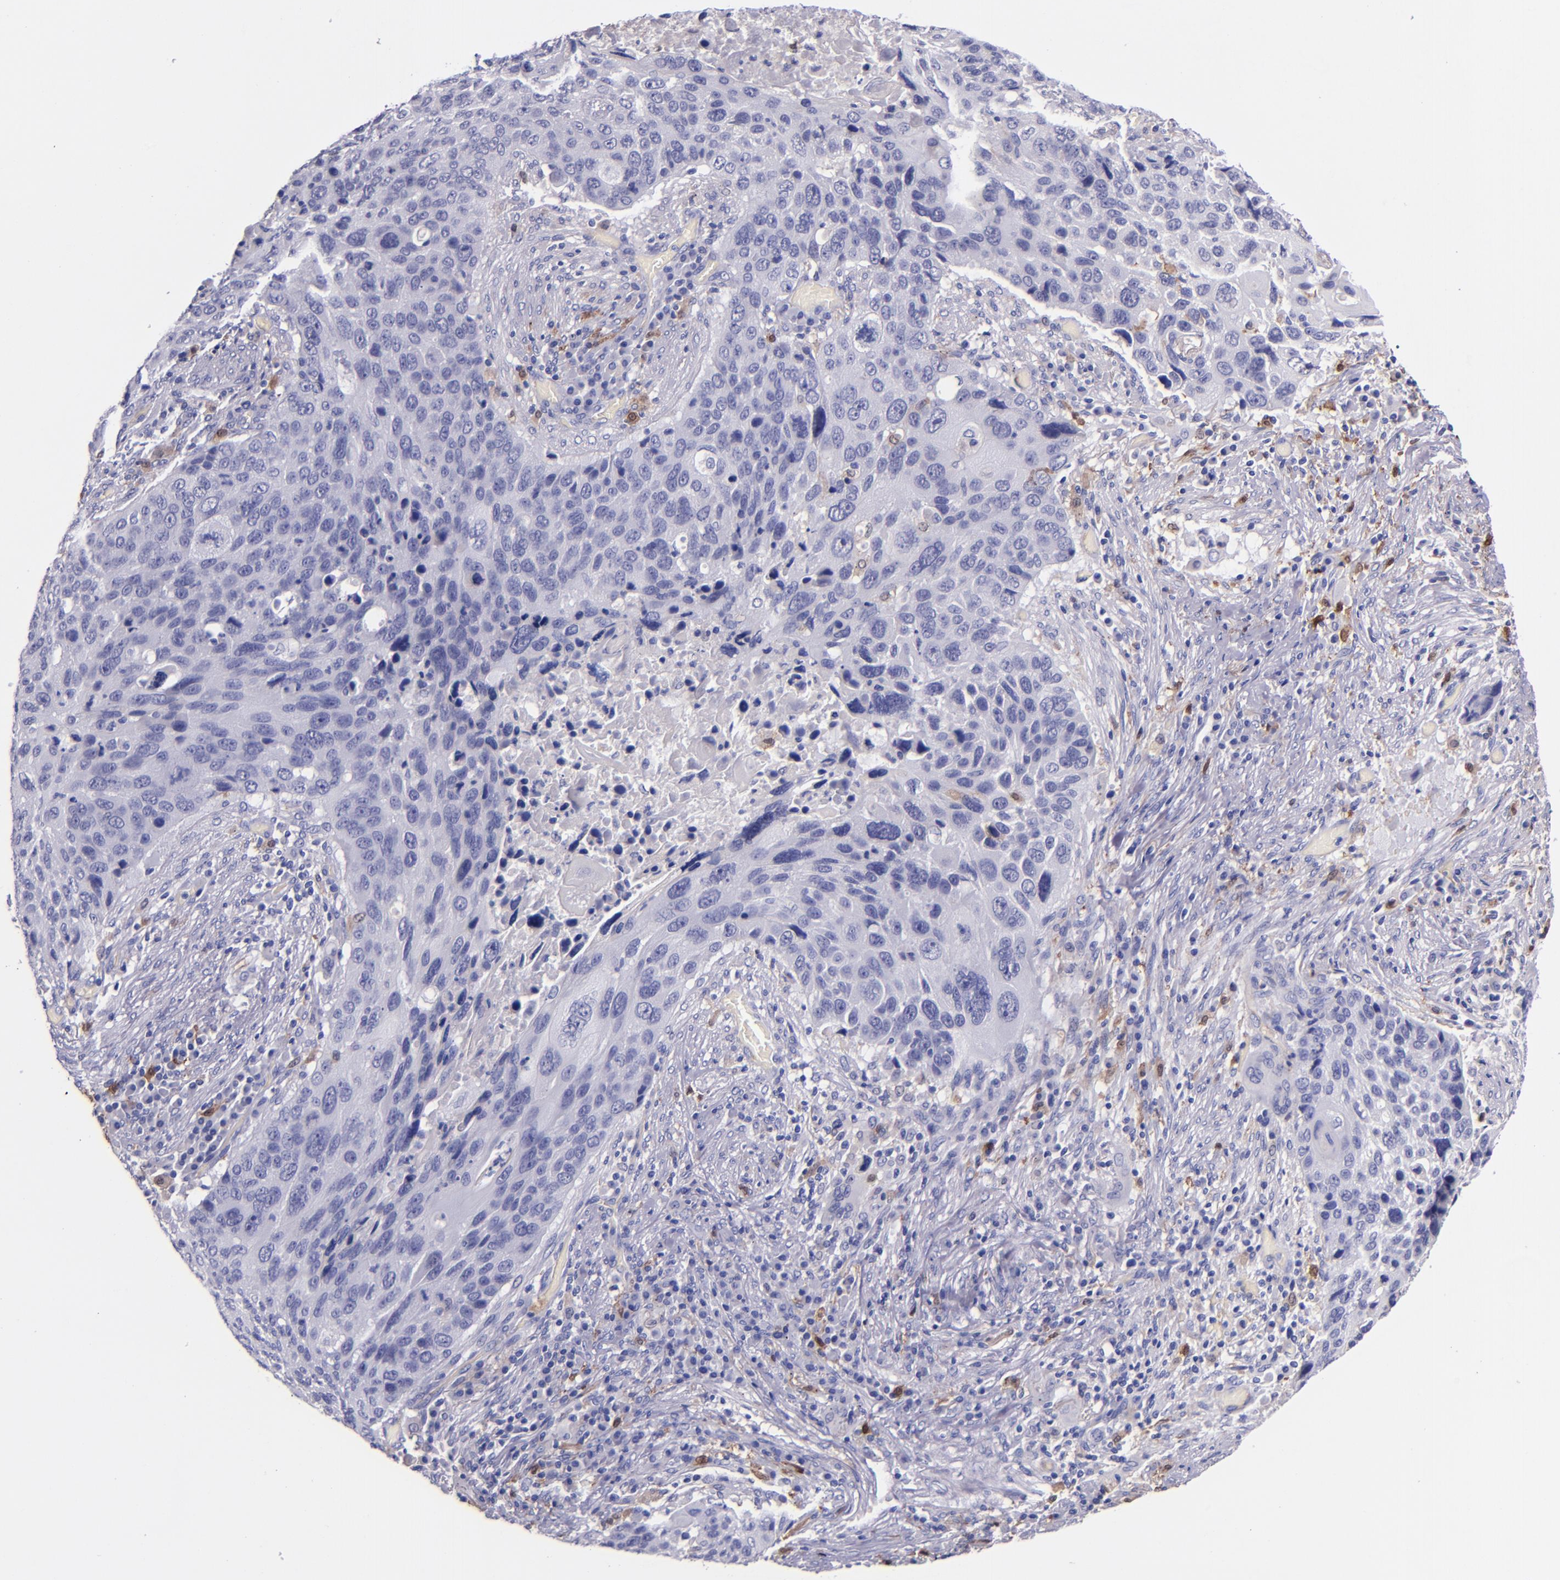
{"staining": {"intensity": "negative", "quantity": "none", "location": "none"}, "tissue": "lung cancer", "cell_type": "Tumor cells", "image_type": "cancer", "snomed": [{"axis": "morphology", "description": "Squamous cell carcinoma, NOS"}, {"axis": "topography", "description": "Lung"}], "caption": "This is an immunohistochemistry (IHC) micrograph of lung squamous cell carcinoma. There is no staining in tumor cells.", "gene": "F13A1", "patient": {"sex": "male", "age": 68}}